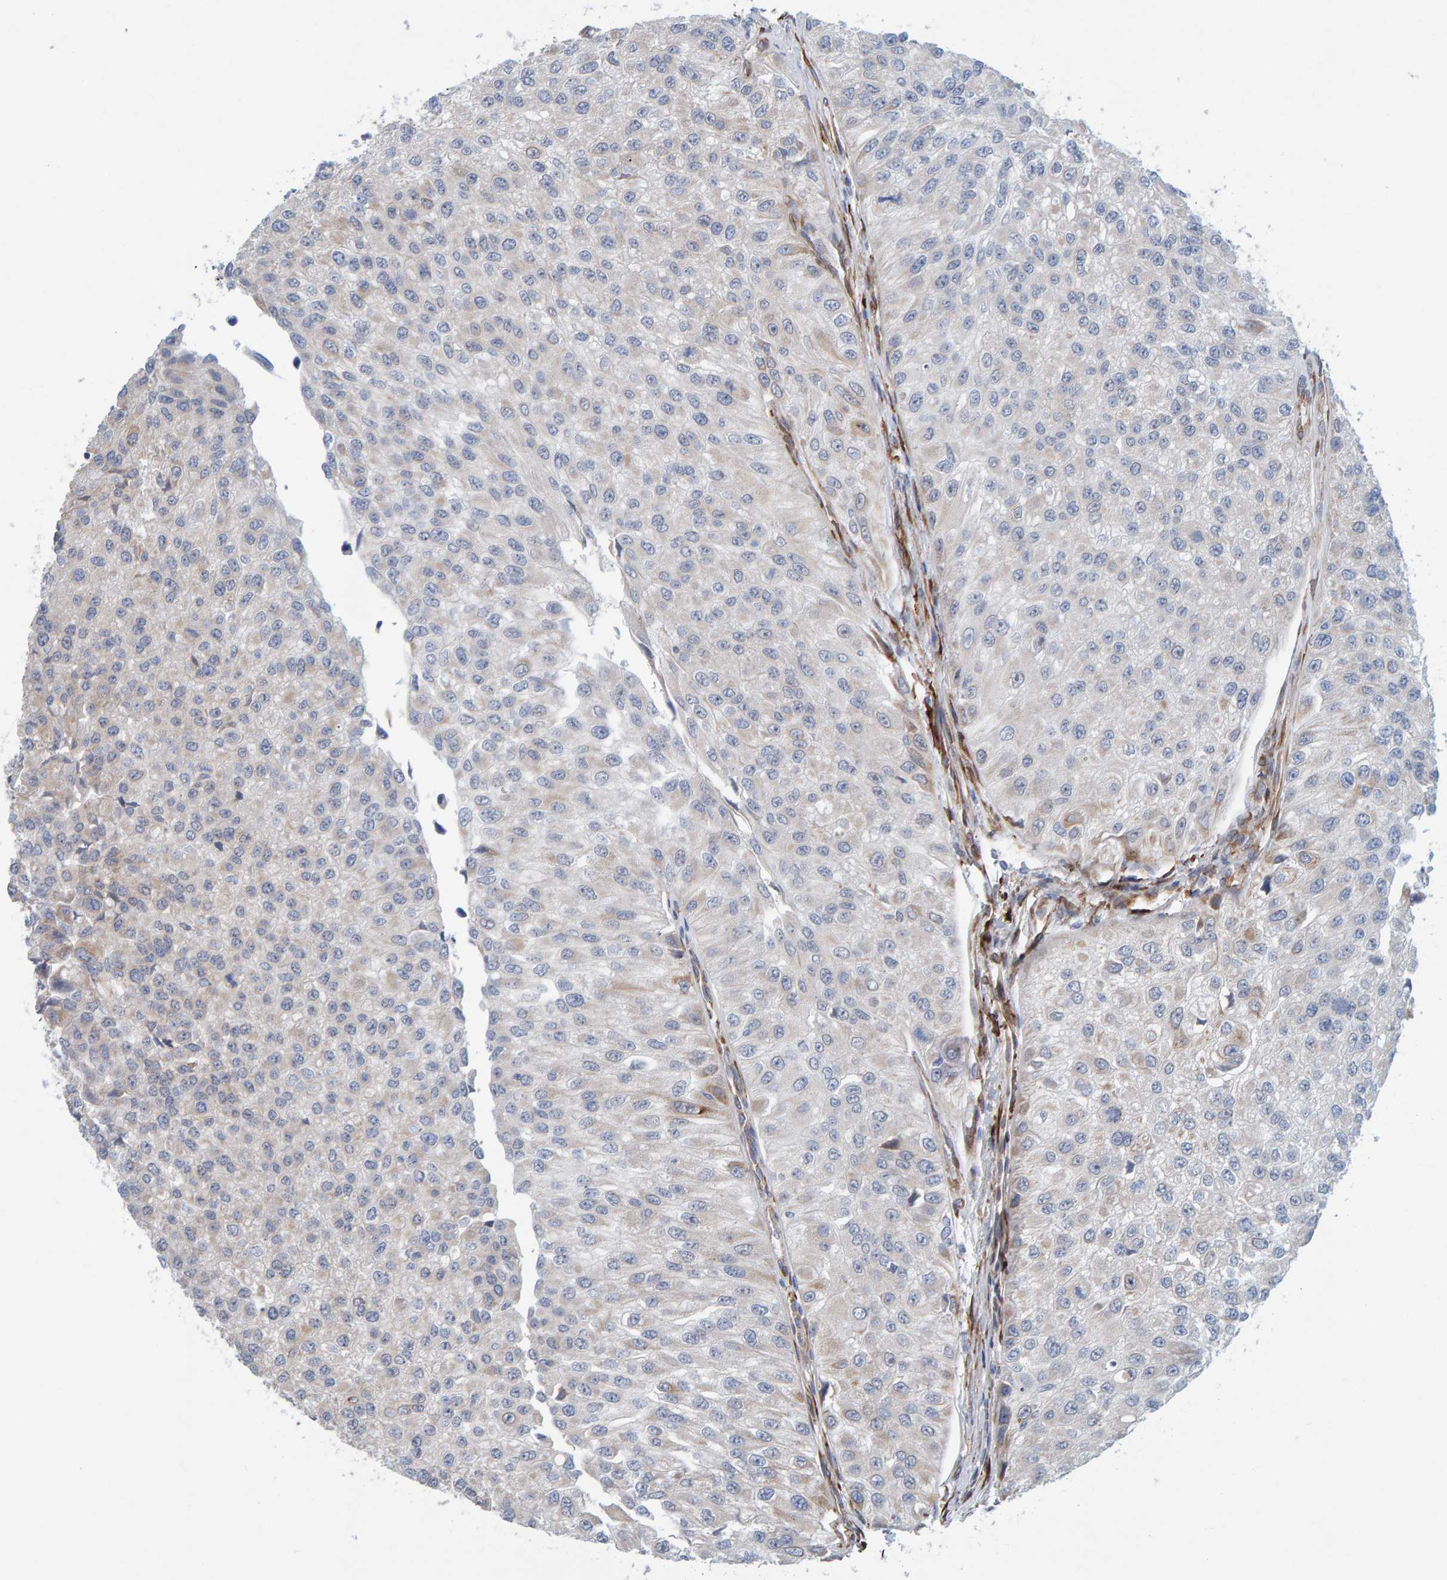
{"staining": {"intensity": "negative", "quantity": "none", "location": "none"}, "tissue": "urothelial cancer", "cell_type": "Tumor cells", "image_type": "cancer", "snomed": [{"axis": "morphology", "description": "Urothelial carcinoma, High grade"}, {"axis": "topography", "description": "Kidney"}, {"axis": "topography", "description": "Urinary bladder"}], "caption": "High power microscopy photomicrograph of an immunohistochemistry photomicrograph of urothelial carcinoma (high-grade), revealing no significant positivity in tumor cells.", "gene": "MMP16", "patient": {"sex": "male", "age": 77}}